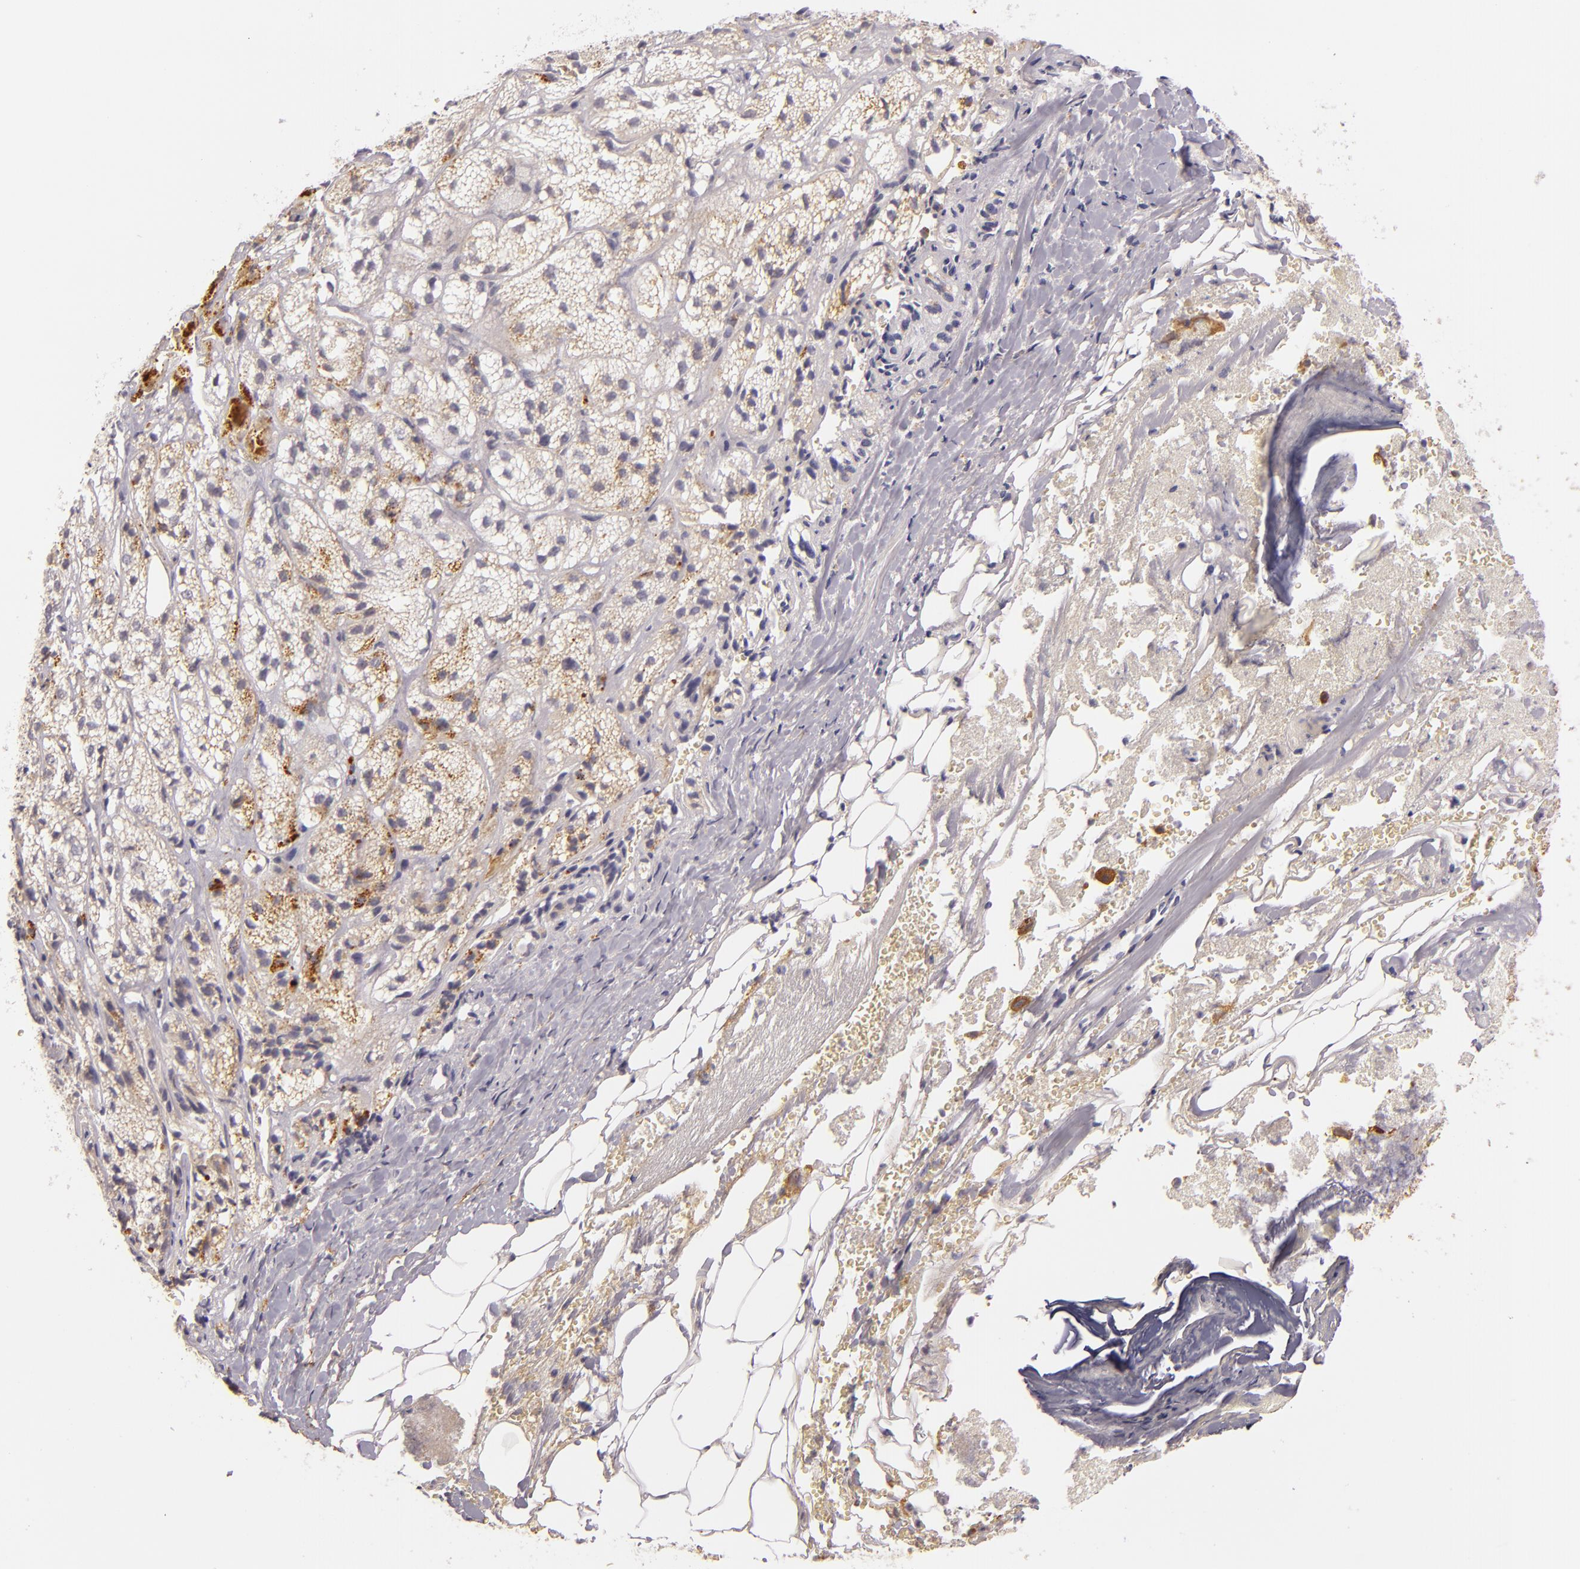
{"staining": {"intensity": "moderate", "quantity": "<25%", "location": "cytoplasmic/membranous"}, "tissue": "adrenal gland", "cell_type": "Glandular cells", "image_type": "normal", "snomed": [{"axis": "morphology", "description": "Normal tissue, NOS"}, {"axis": "topography", "description": "Adrenal gland"}], "caption": "Immunohistochemistry of normal human adrenal gland demonstrates low levels of moderate cytoplasmic/membranous staining in about <25% of glandular cells.", "gene": "CTSF", "patient": {"sex": "female", "age": 71}}